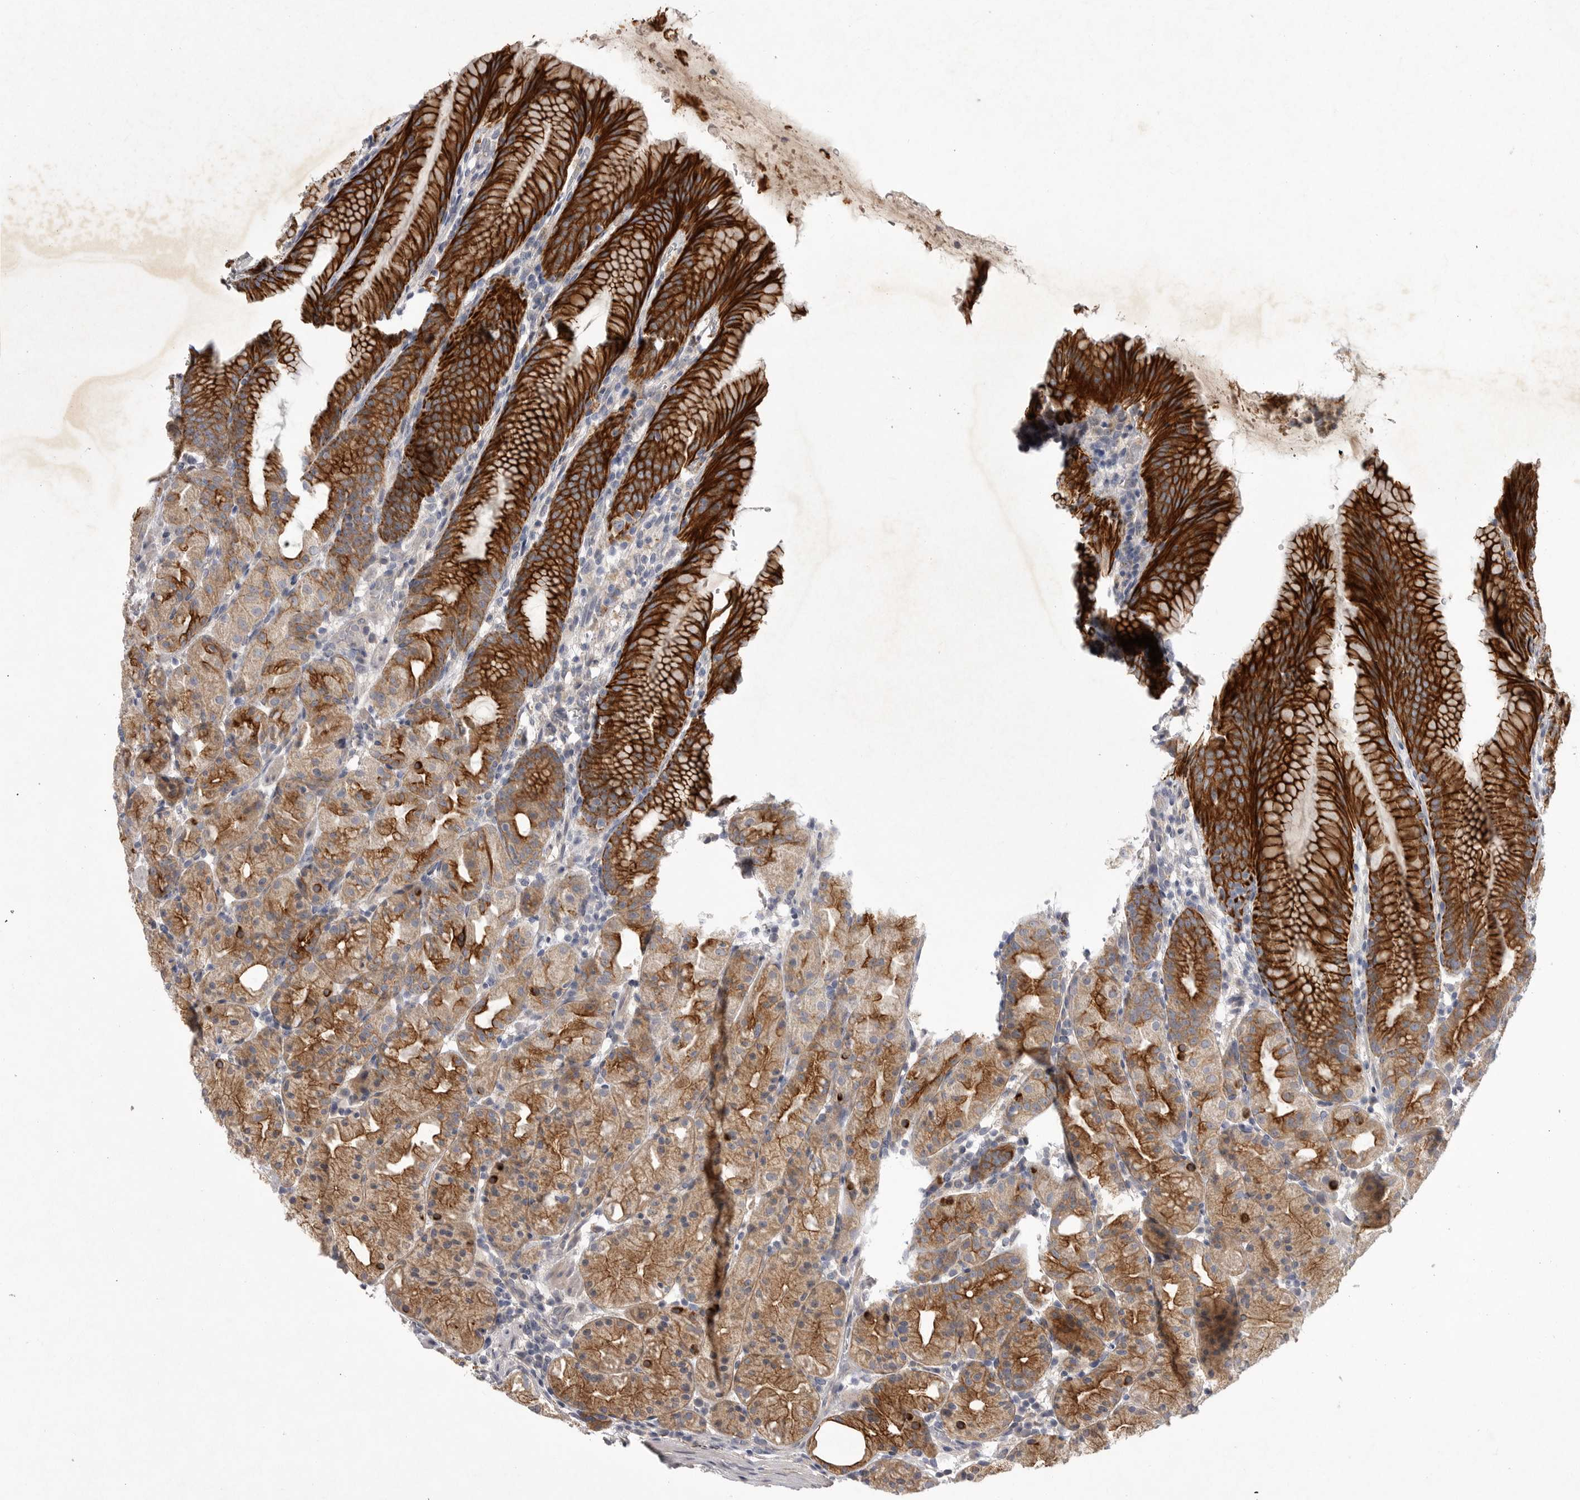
{"staining": {"intensity": "strong", "quantity": ">75%", "location": "cytoplasmic/membranous"}, "tissue": "stomach", "cell_type": "Glandular cells", "image_type": "normal", "snomed": [{"axis": "morphology", "description": "Normal tissue, NOS"}, {"axis": "topography", "description": "Stomach, upper"}], "caption": "Strong cytoplasmic/membranous staining for a protein is identified in about >75% of glandular cells of unremarkable stomach using immunohistochemistry (IHC).", "gene": "DHDDS", "patient": {"sex": "male", "age": 48}}